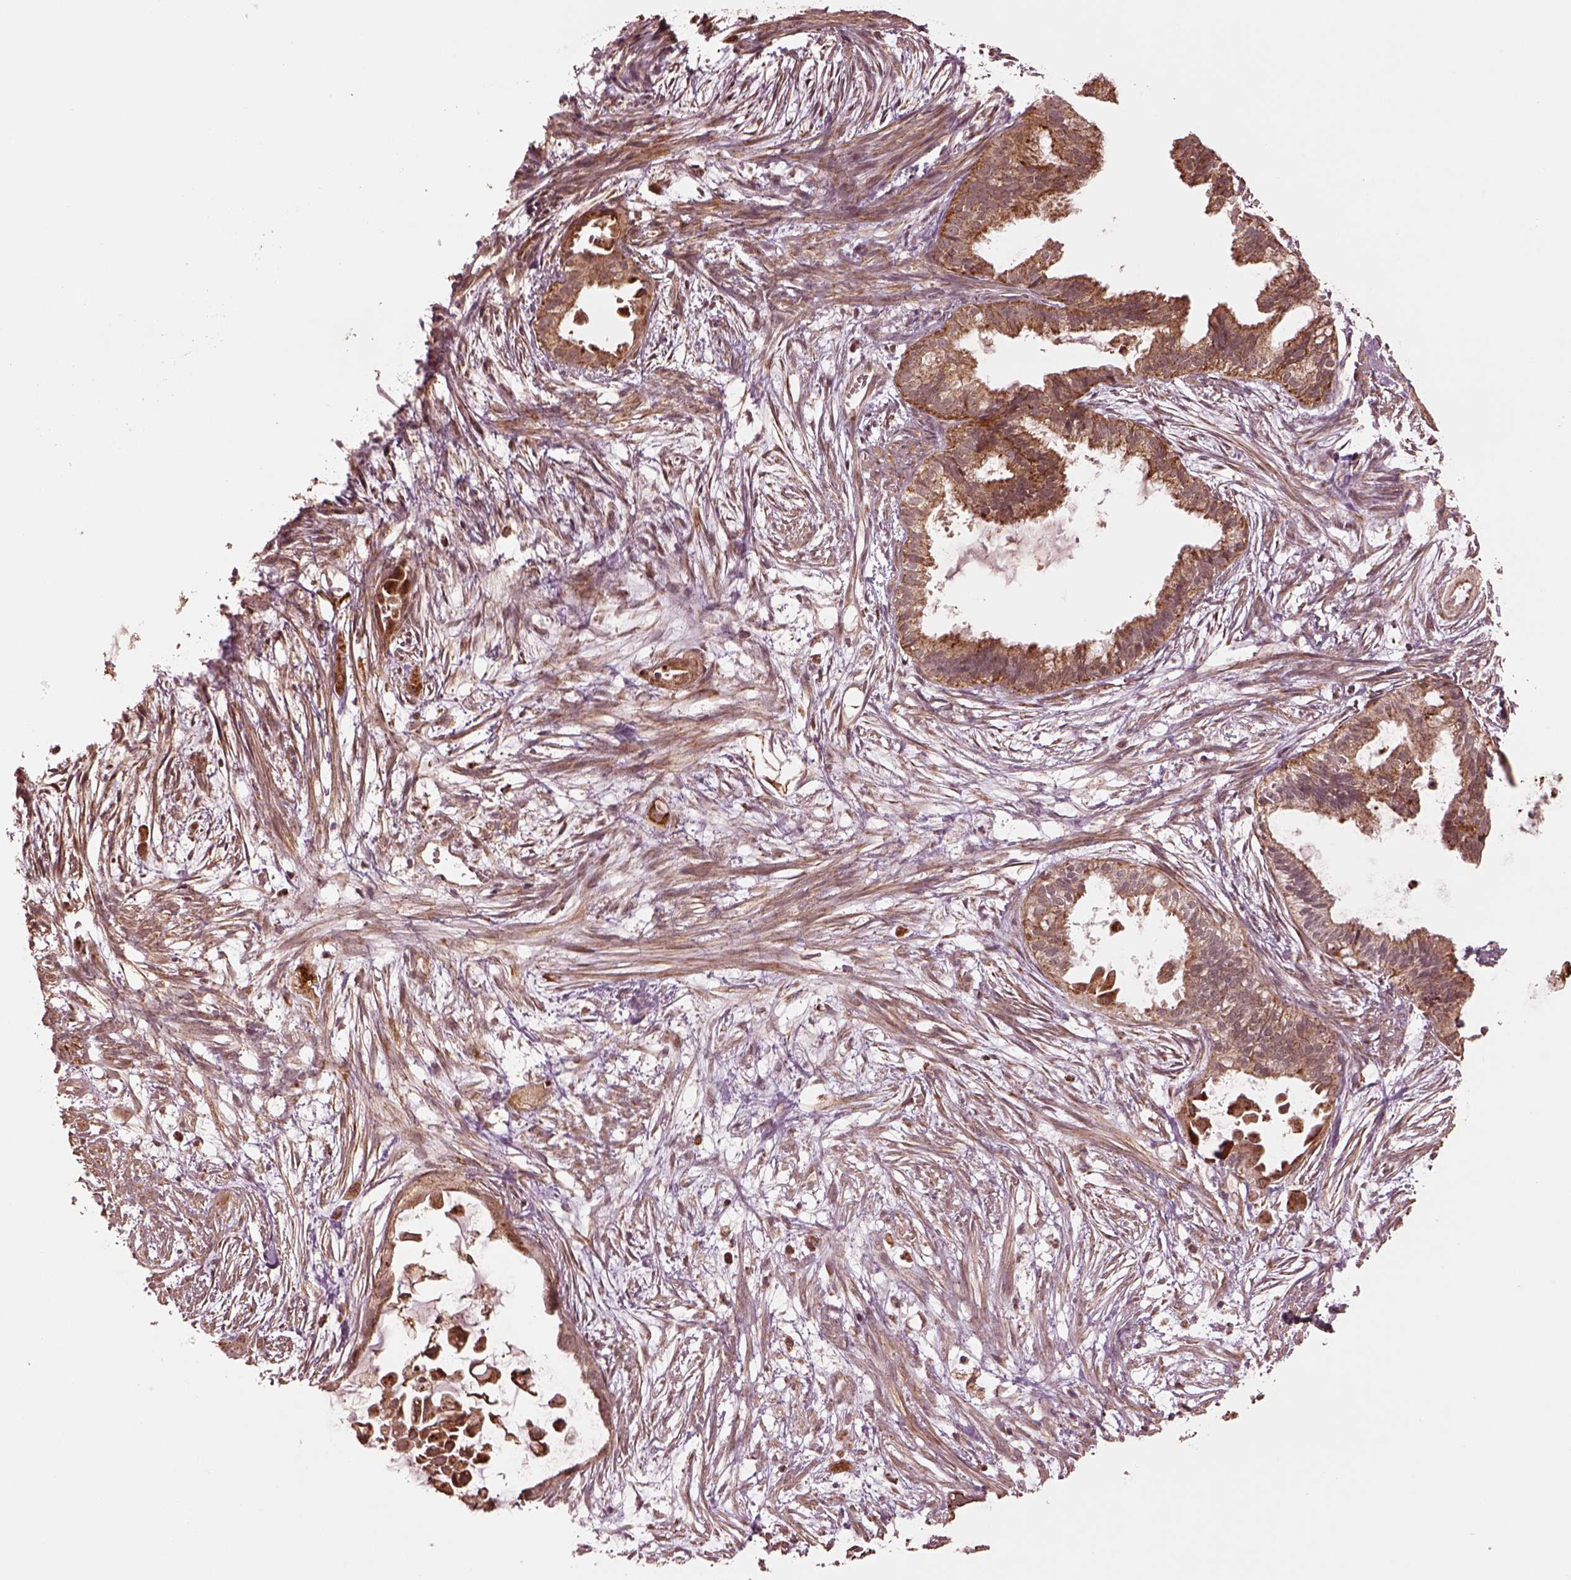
{"staining": {"intensity": "moderate", "quantity": ">75%", "location": "cytoplasmic/membranous"}, "tissue": "endometrial cancer", "cell_type": "Tumor cells", "image_type": "cancer", "snomed": [{"axis": "morphology", "description": "Adenocarcinoma, NOS"}, {"axis": "topography", "description": "Endometrium"}], "caption": "Protein expression analysis of human adenocarcinoma (endometrial) reveals moderate cytoplasmic/membranous positivity in approximately >75% of tumor cells.", "gene": "SEL1L3", "patient": {"sex": "female", "age": 86}}